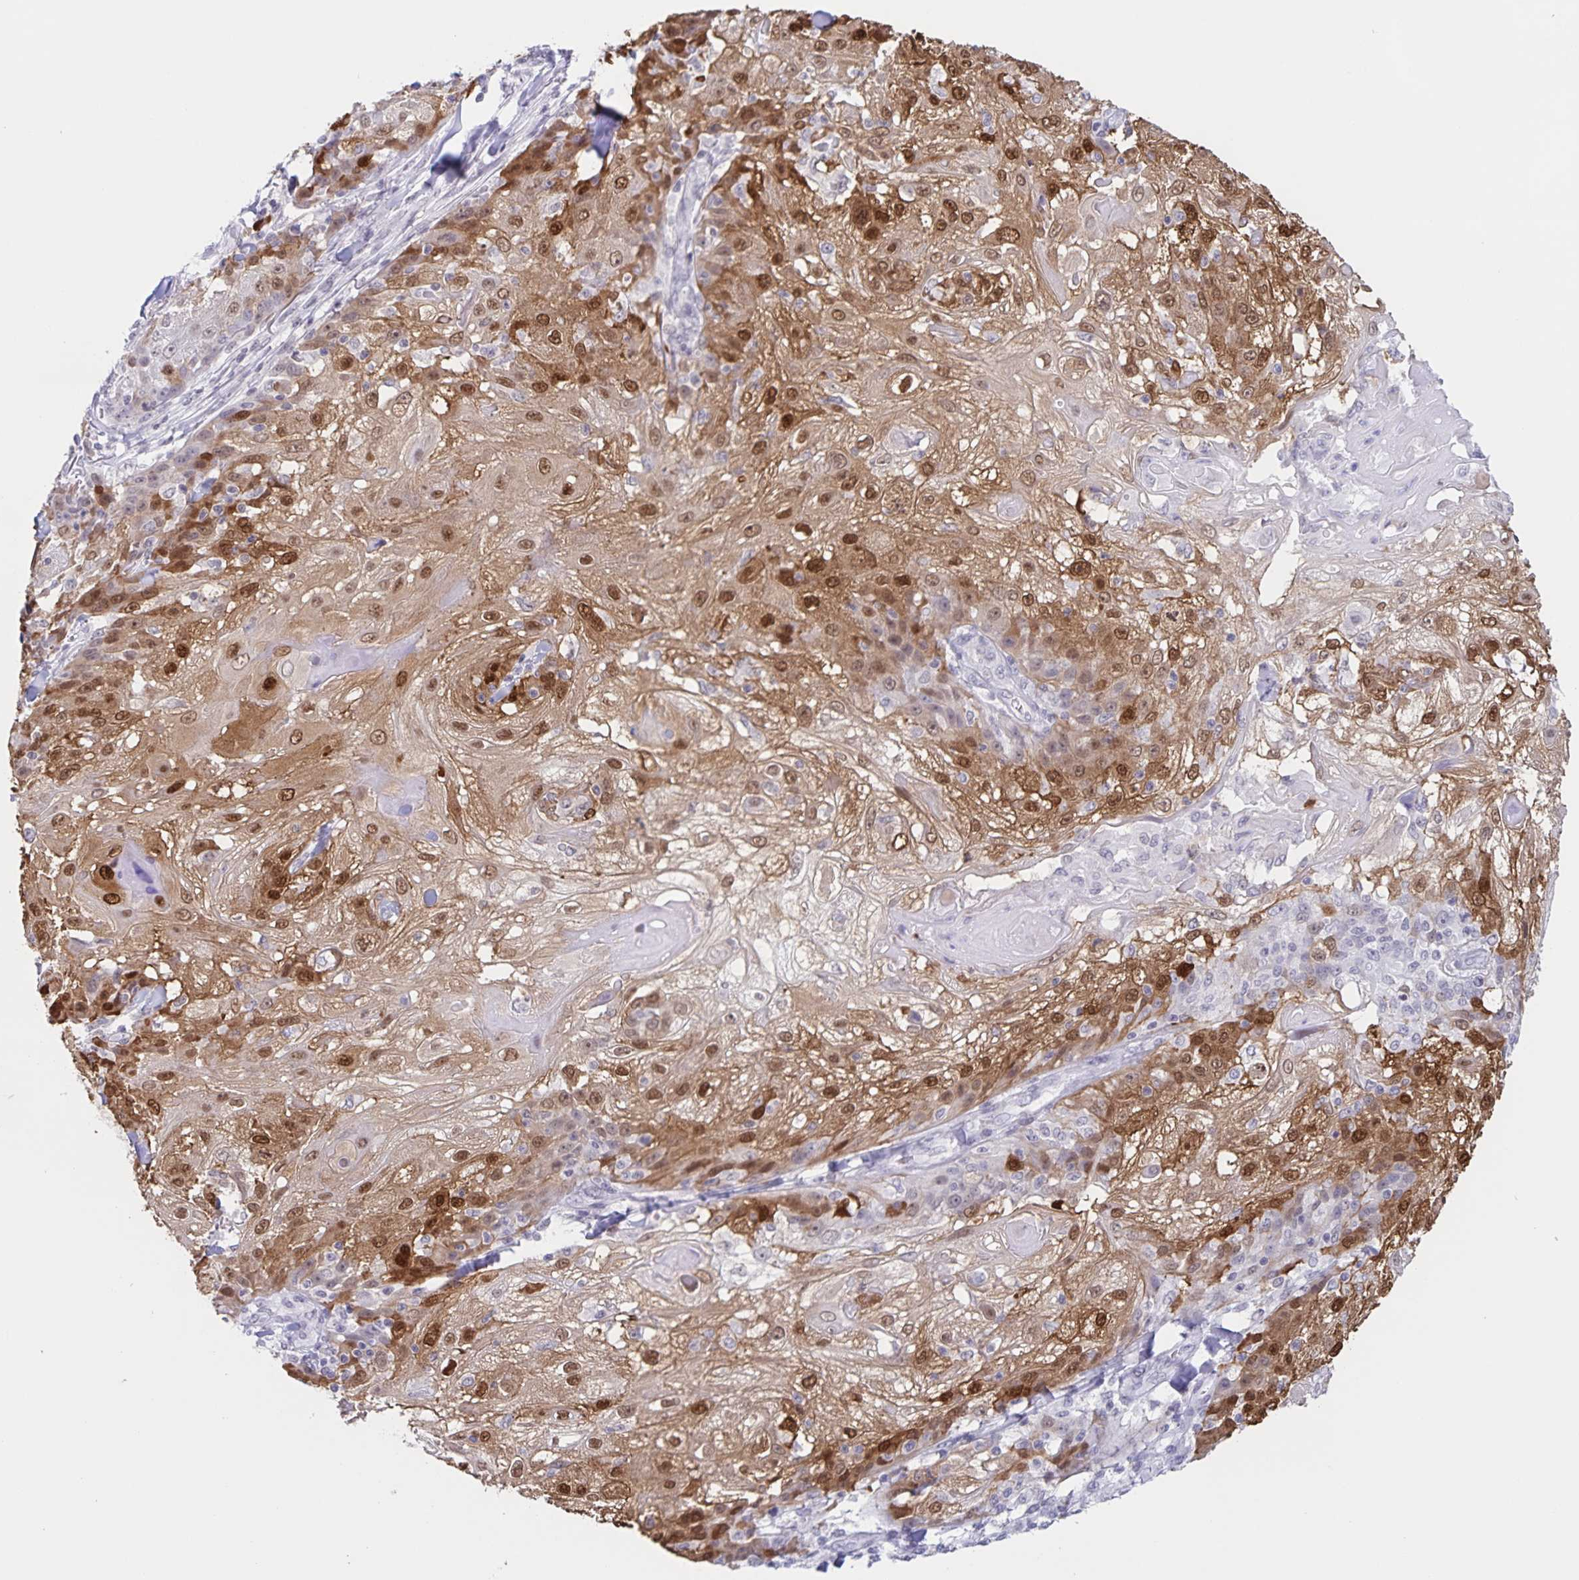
{"staining": {"intensity": "moderate", "quantity": ">75%", "location": "cytoplasmic/membranous,nuclear"}, "tissue": "skin cancer", "cell_type": "Tumor cells", "image_type": "cancer", "snomed": [{"axis": "morphology", "description": "Normal tissue, NOS"}, {"axis": "morphology", "description": "Squamous cell carcinoma, NOS"}, {"axis": "topography", "description": "Skin"}], "caption": "The photomicrograph shows immunohistochemical staining of skin cancer. There is moderate cytoplasmic/membranous and nuclear expression is present in approximately >75% of tumor cells.", "gene": "LCE6A", "patient": {"sex": "female", "age": 83}}